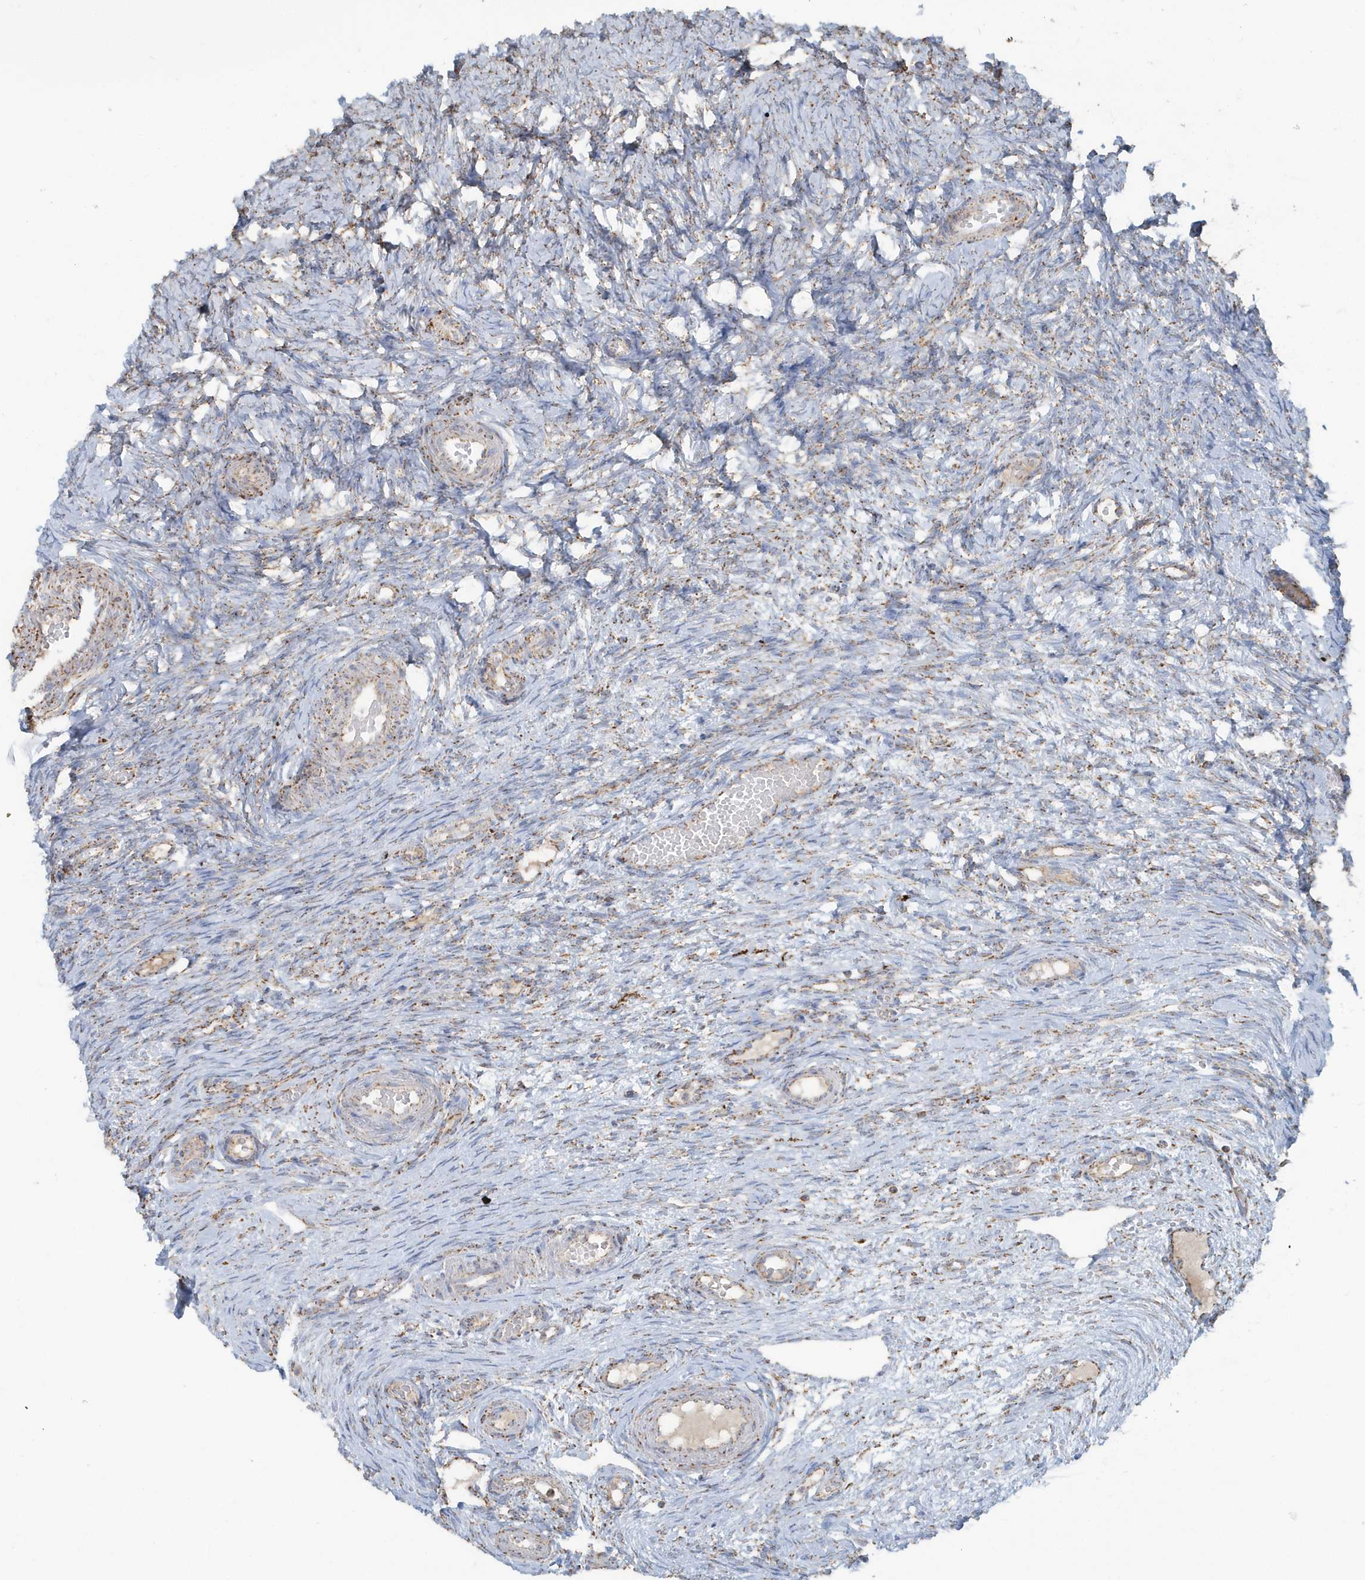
{"staining": {"intensity": "moderate", "quantity": ">75%", "location": "cytoplasmic/membranous"}, "tissue": "ovary", "cell_type": "Ovarian stroma cells", "image_type": "normal", "snomed": [{"axis": "morphology", "description": "Adenocarcinoma, NOS"}, {"axis": "topography", "description": "Endometrium"}], "caption": "Approximately >75% of ovarian stroma cells in benign human ovary demonstrate moderate cytoplasmic/membranous protein expression as visualized by brown immunohistochemical staining.", "gene": "RAB11FIP3", "patient": {"sex": "female", "age": 32}}